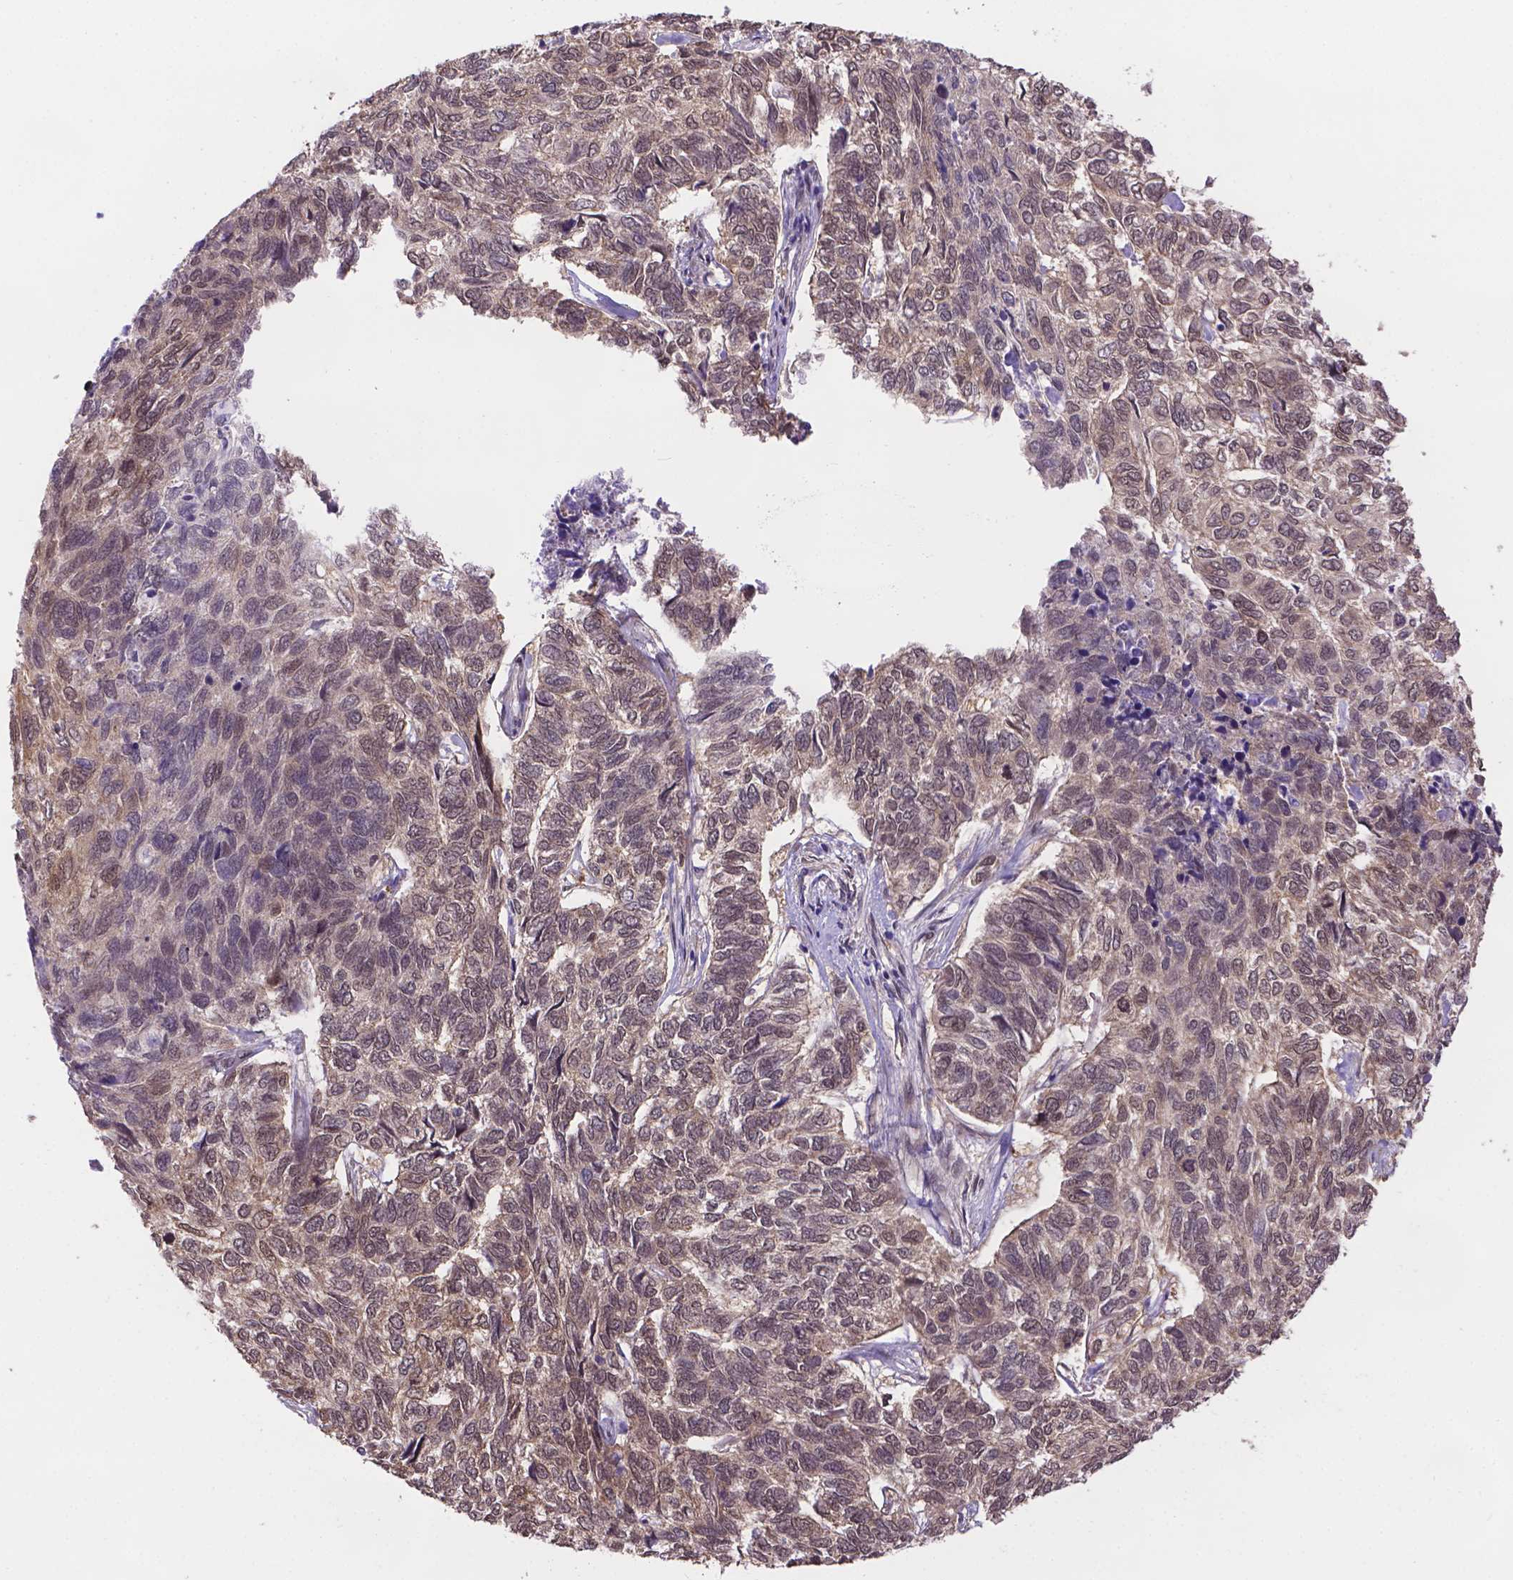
{"staining": {"intensity": "weak", "quantity": "25%-75%", "location": "cytoplasmic/membranous"}, "tissue": "skin cancer", "cell_type": "Tumor cells", "image_type": "cancer", "snomed": [{"axis": "morphology", "description": "Basal cell carcinoma"}, {"axis": "topography", "description": "Skin"}], "caption": "Weak cytoplasmic/membranous staining for a protein is identified in approximately 25%-75% of tumor cells of skin cancer using IHC.", "gene": "YAP1", "patient": {"sex": "female", "age": 65}}